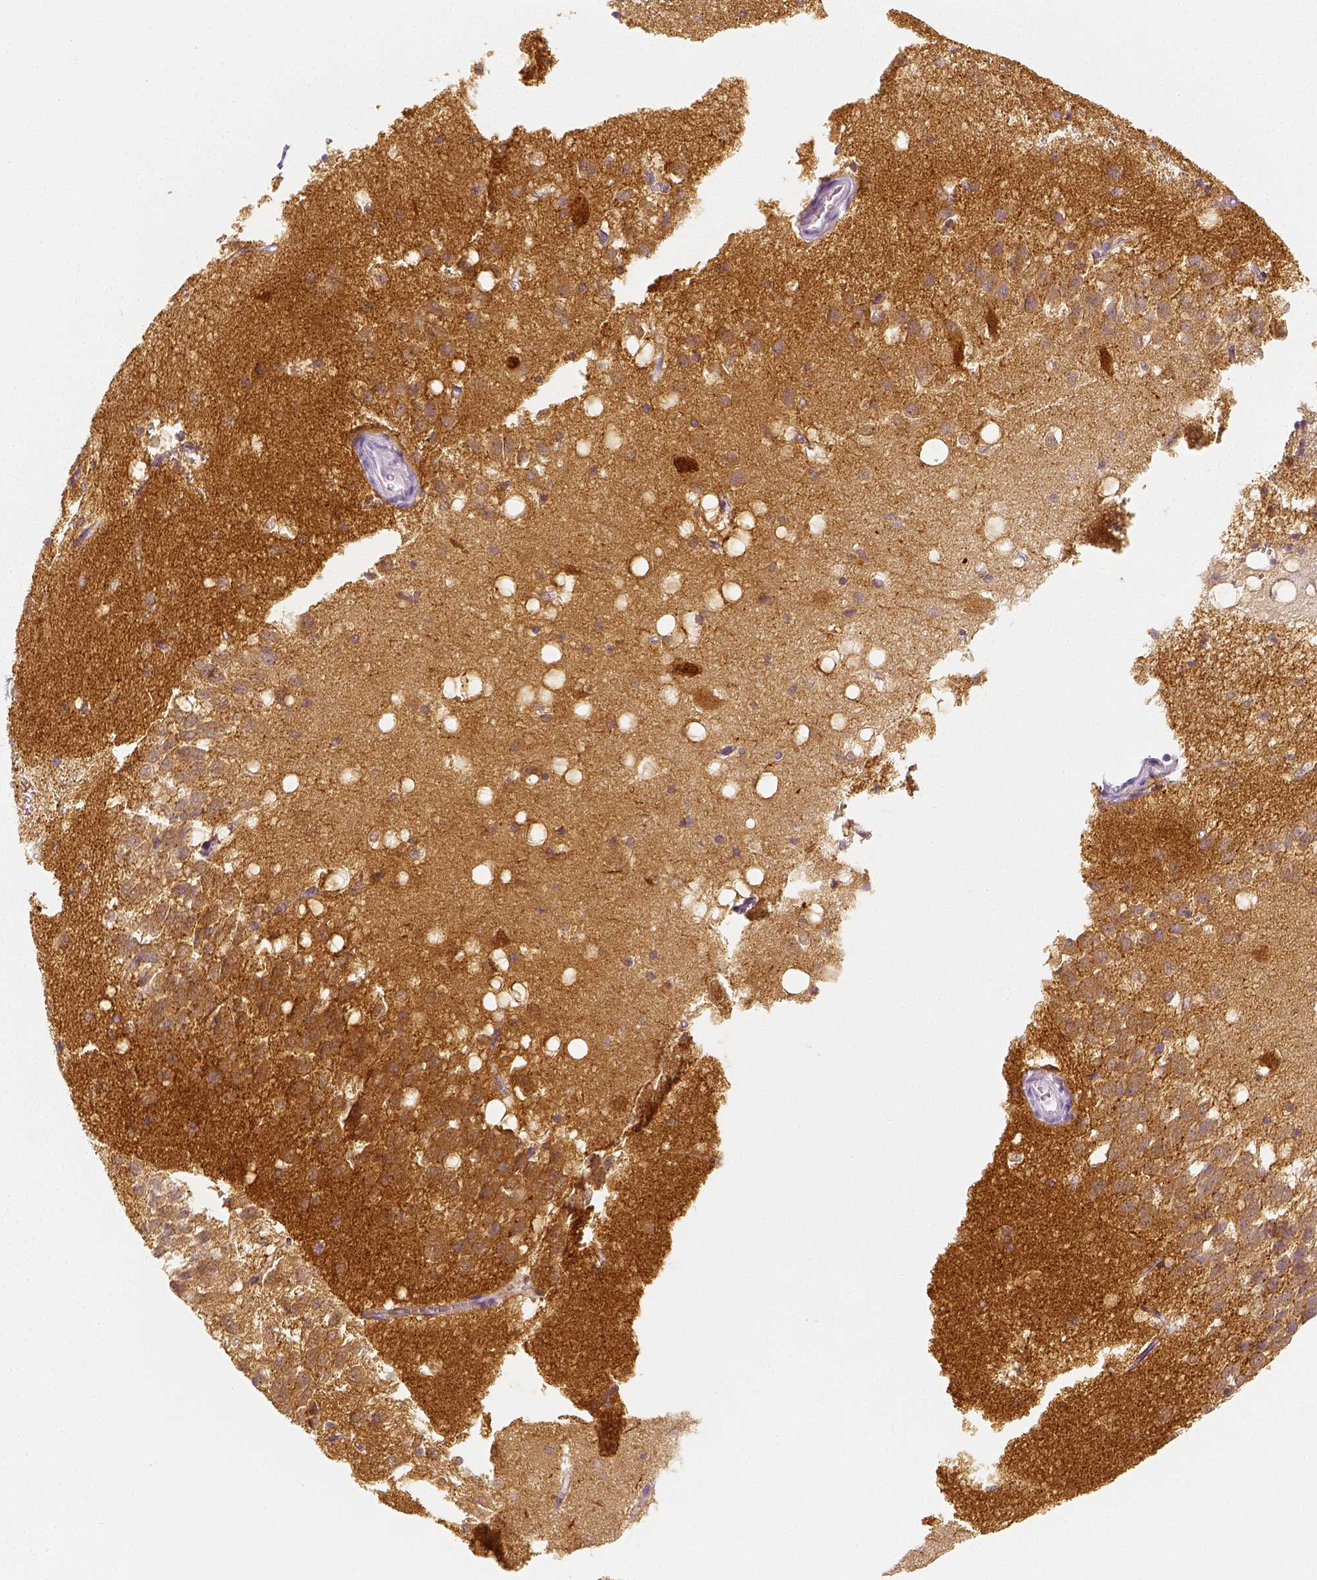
{"staining": {"intensity": "negative", "quantity": "none", "location": "none"}, "tissue": "hippocampus", "cell_type": "Glial cells", "image_type": "normal", "snomed": [{"axis": "morphology", "description": "Normal tissue, NOS"}, {"axis": "topography", "description": "Hippocampus"}], "caption": "A high-resolution image shows IHC staining of normal hippocampus, which shows no significant staining in glial cells.", "gene": "NECAB2", "patient": {"sex": "male", "age": 58}}